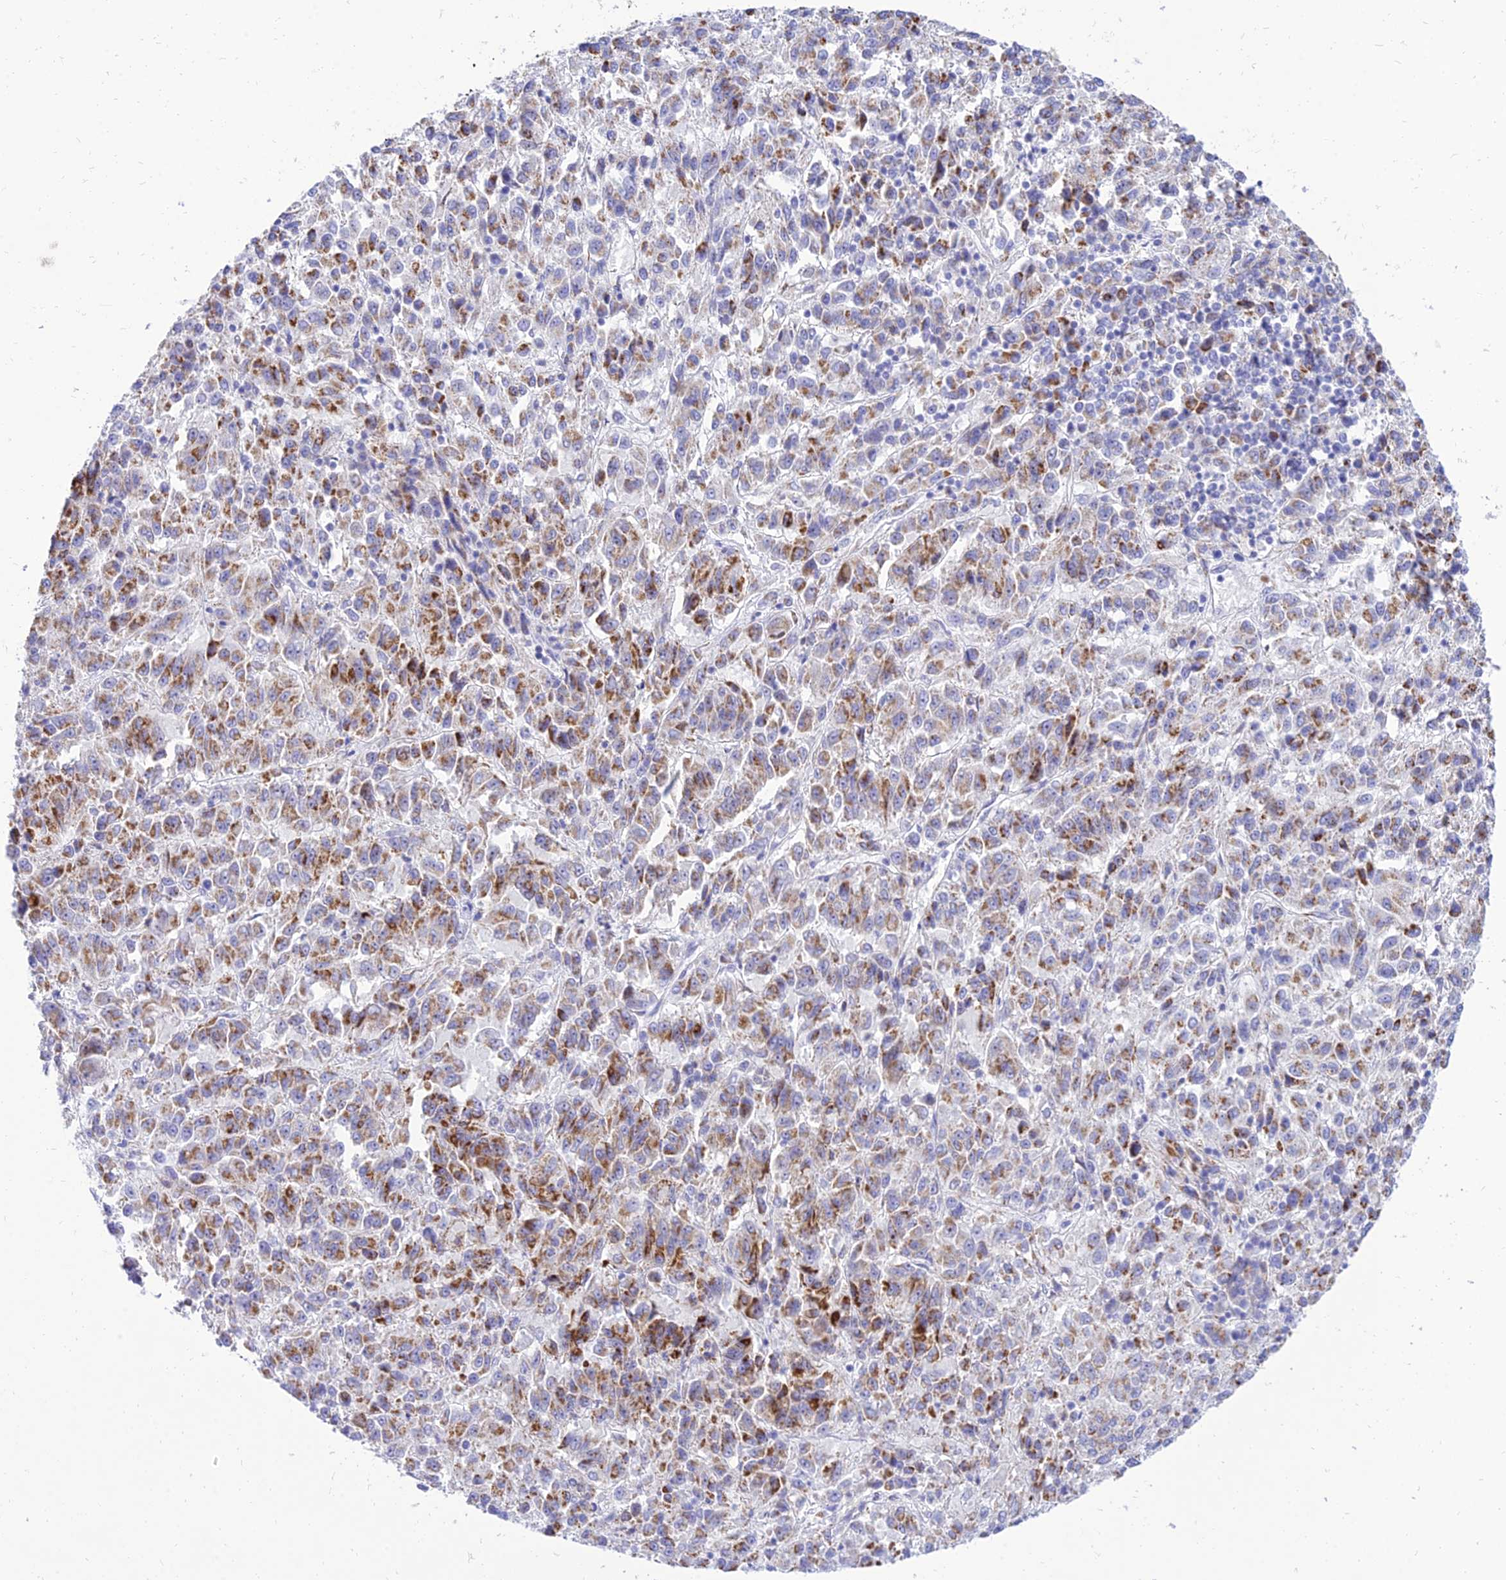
{"staining": {"intensity": "moderate", "quantity": "25%-75%", "location": "cytoplasmic/membranous"}, "tissue": "melanoma", "cell_type": "Tumor cells", "image_type": "cancer", "snomed": [{"axis": "morphology", "description": "Malignant melanoma, Metastatic site"}, {"axis": "topography", "description": "Lung"}], "caption": "Immunohistochemistry (IHC) of human melanoma exhibits medium levels of moderate cytoplasmic/membranous staining in approximately 25%-75% of tumor cells. (DAB = brown stain, brightfield microscopy at high magnification).", "gene": "PKN3", "patient": {"sex": "male", "age": 64}}